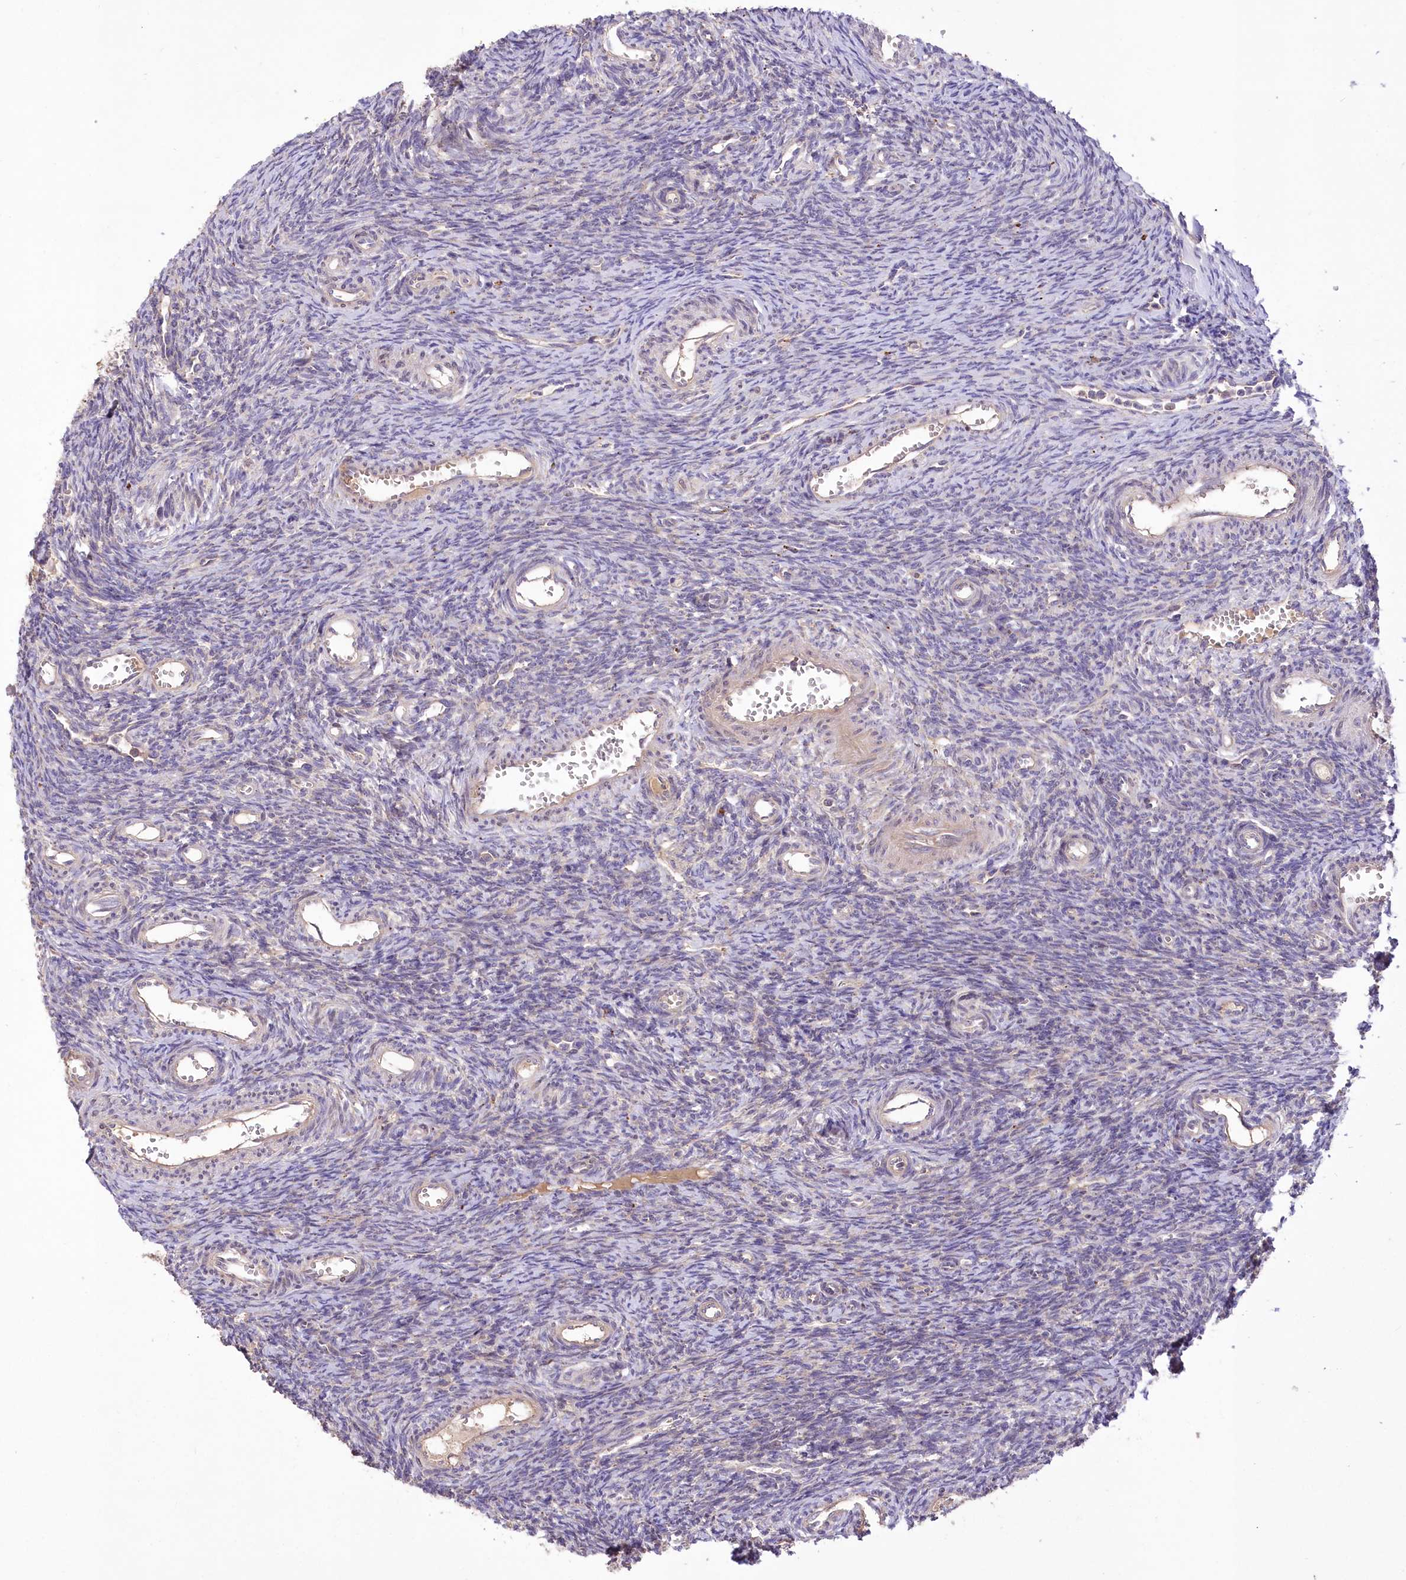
{"staining": {"intensity": "negative", "quantity": "none", "location": "none"}, "tissue": "ovary", "cell_type": "Ovarian stroma cells", "image_type": "normal", "snomed": [{"axis": "morphology", "description": "Normal tissue, NOS"}, {"axis": "topography", "description": "Ovary"}], "caption": "Photomicrograph shows no significant protein staining in ovarian stroma cells of benign ovary. (DAB immunohistochemistry (IHC) with hematoxylin counter stain).", "gene": "PBLD", "patient": {"sex": "female", "age": 39}}